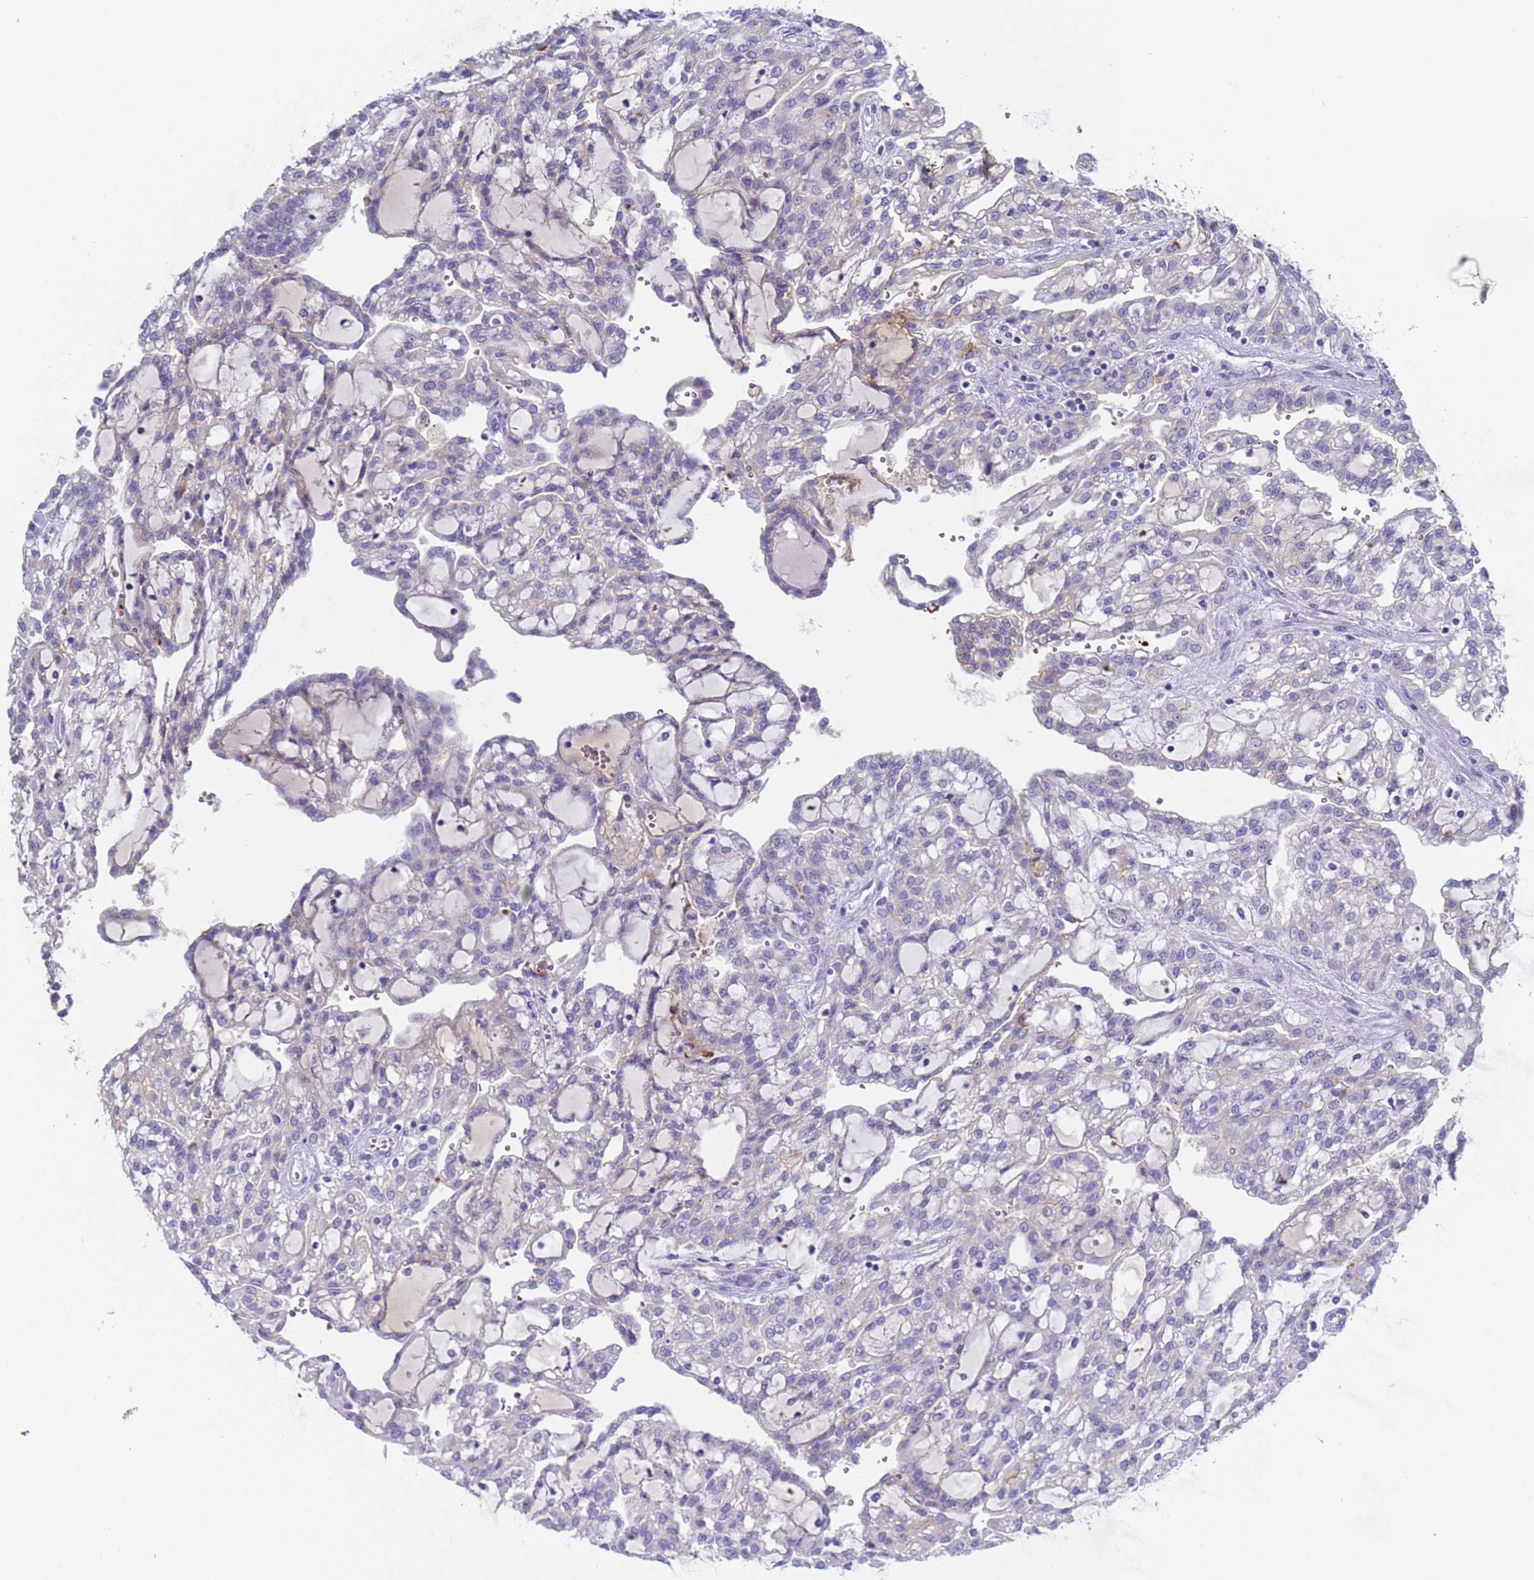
{"staining": {"intensity": "negative", "quantity": "none", "location": "none"}, "tissue": "renal cancer", "cell_type": "Tumor cells", "image_type": "cancer", "snomed": [{"axis": "morphology", "description": "Adenocarcinoma, NOS"}, {"axis": "topography", "description": "Kidney"}], "caption": "High magnification brightfield microscopy of renal cancer (adenocarcinoma) stained with DAB (3,3'-diaminobenzidine) (brown) and counterstained with hematoxylin (blue): tumor cells show no significant expression.", "gene": "C4orf46", "patient": {"sex": "male", "age": 63}}